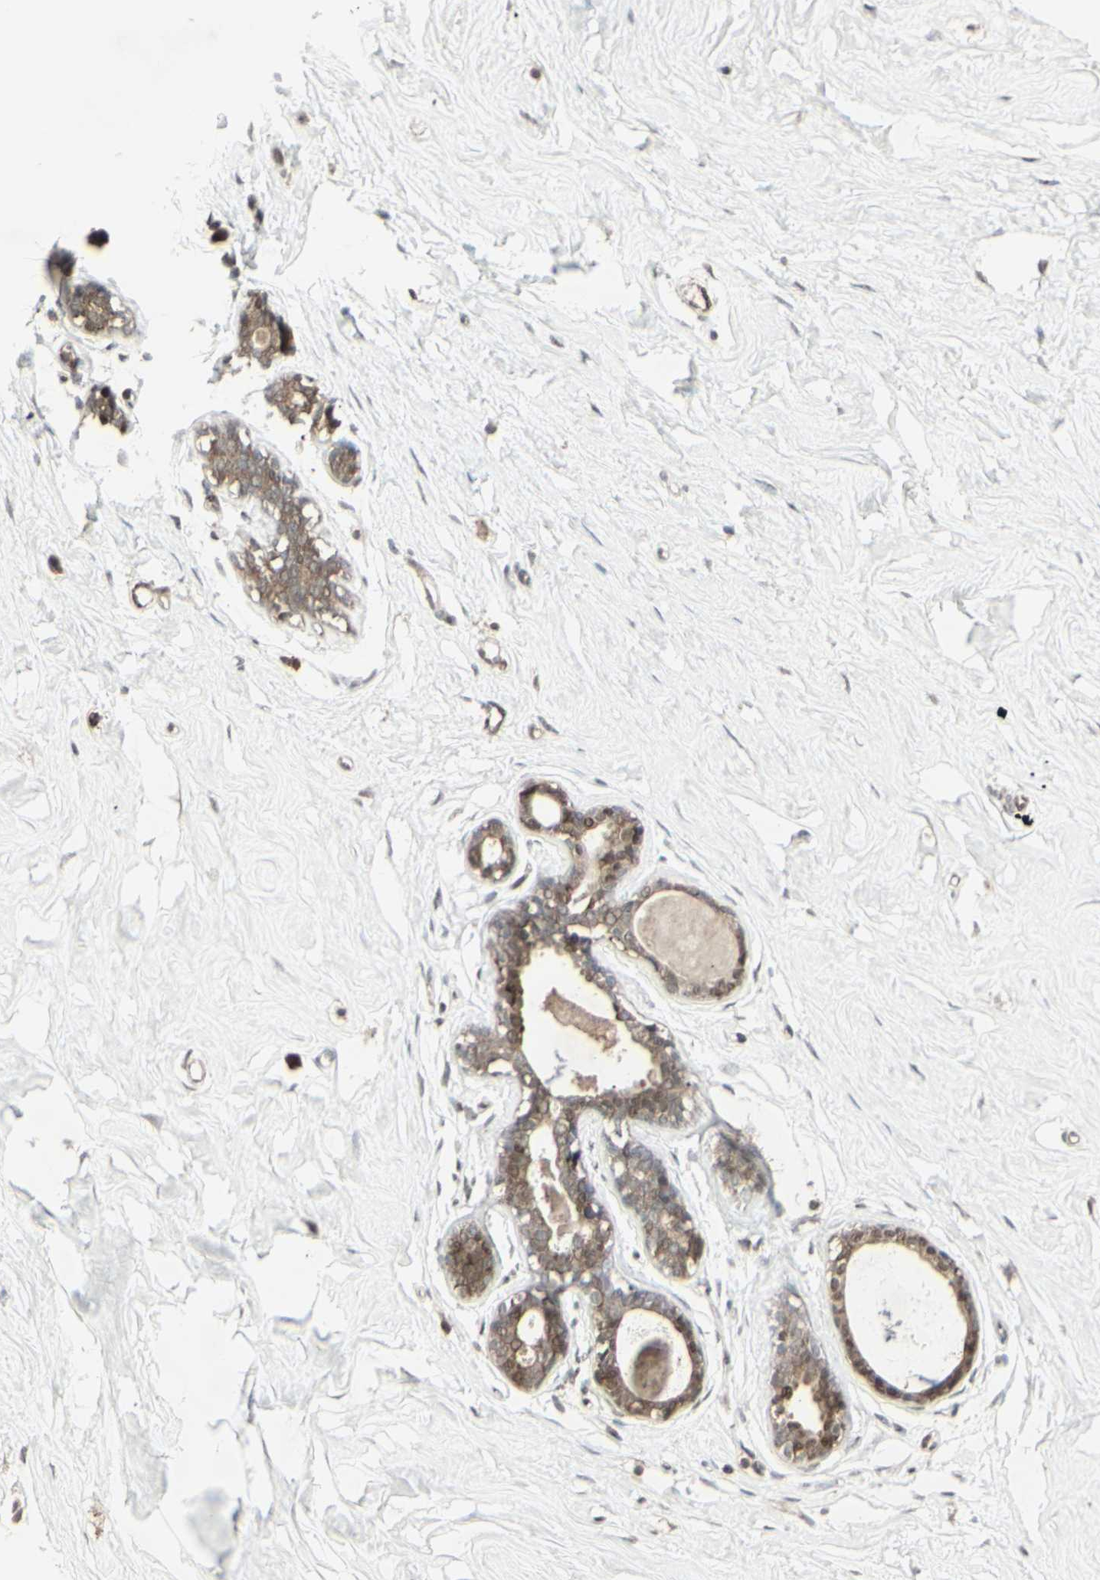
{"staining": {"intensity": "weak", "quantity": ">75%", "location": "cytoplasmic/membranous,nuclear"}, "tissue": "breast", "cell_type": "Adipocytes", "image_type": "normal", "snomed": [{"axis": "morphology", "description": "Normal tissue, NOS"}, {"axis": "topography", "description": "Breast"}], "caption": "Brown immunohistochemical staining in benign human breast reveals weak cytoplasmic/membranous,nuclear expression in about >75% of adipocytes.", "gene": "CD33", "patient": {"sex": "female", "age": 23}}